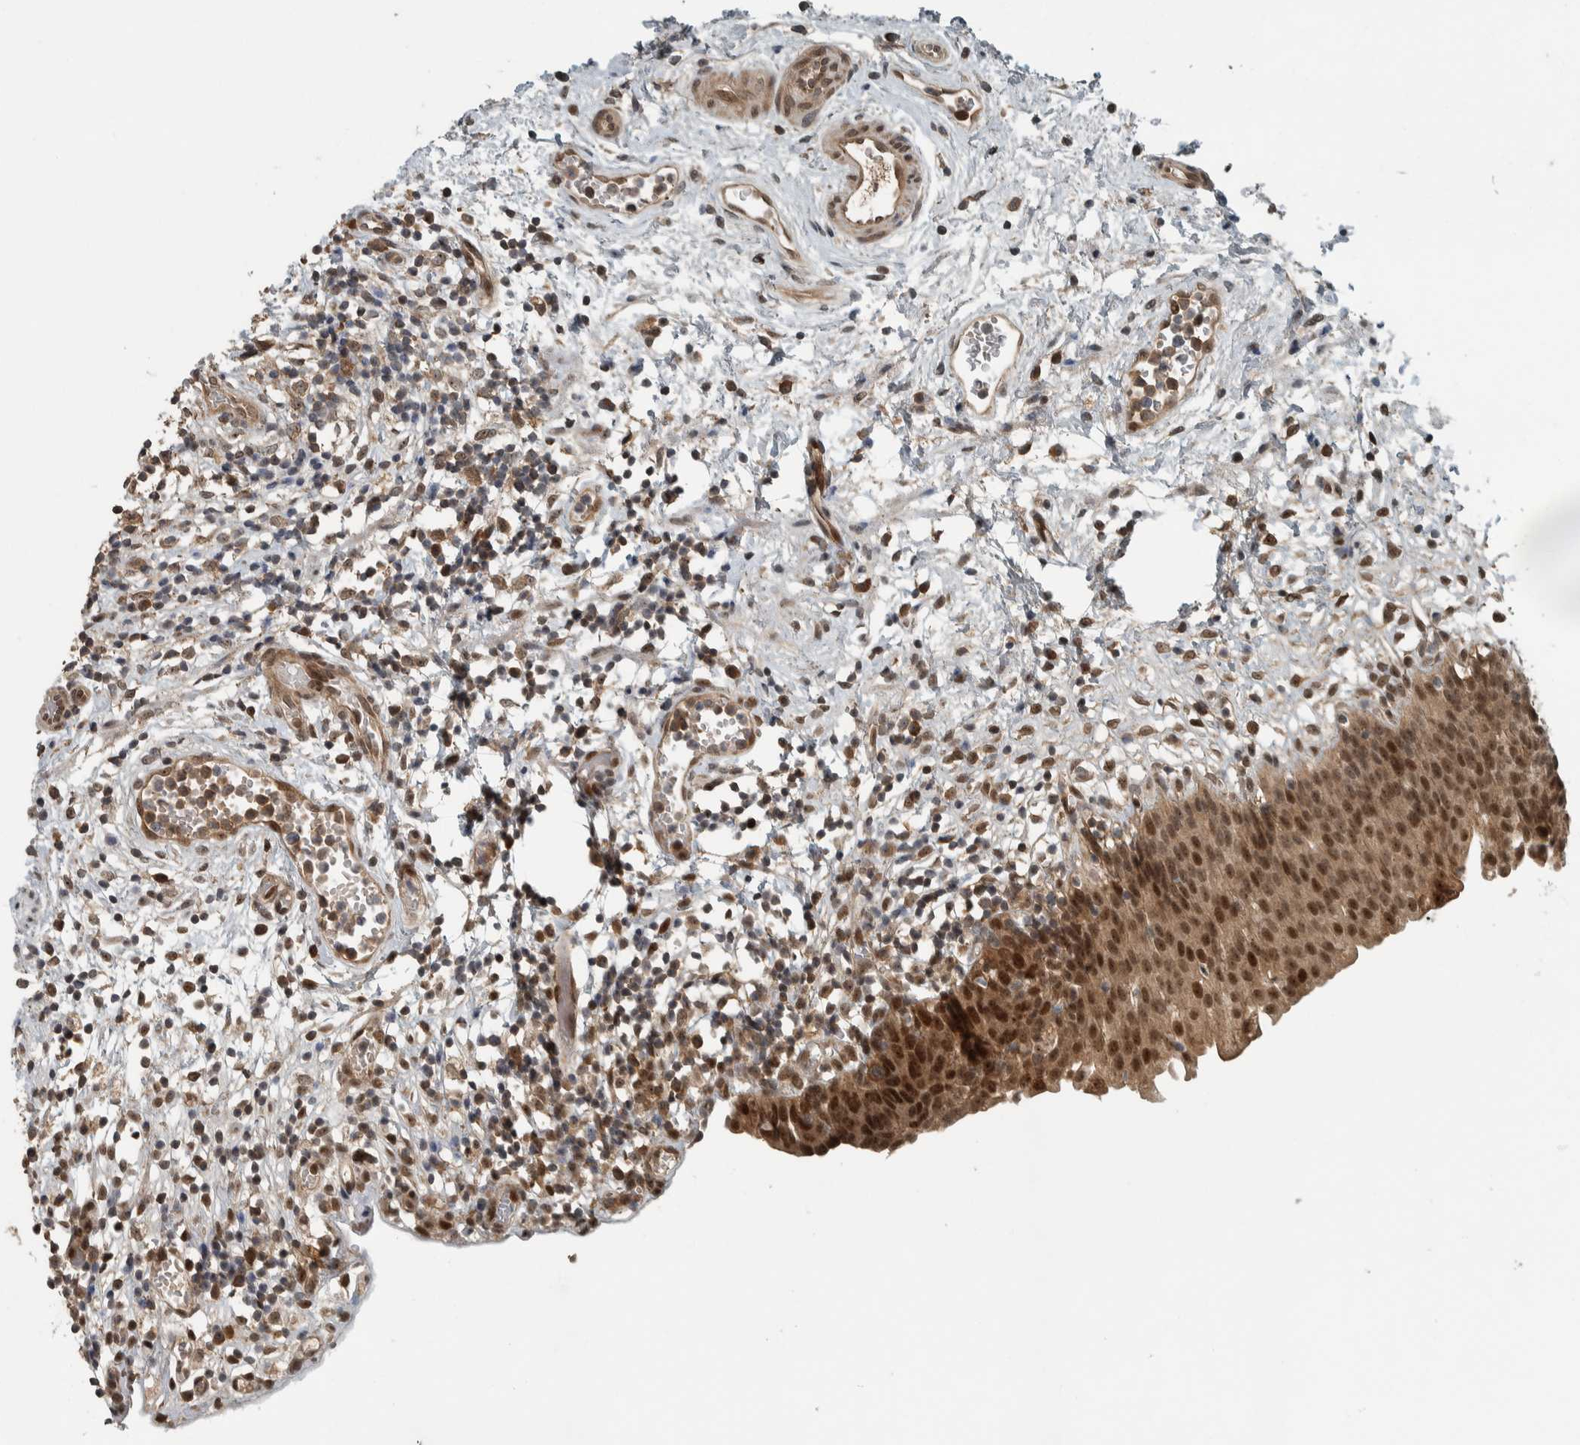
{"staining": {"intensity": "moderate", "quantity": ">75%", "location": "cytoplasmic/membranous,nuclear"}, "tissue": "urinary bladder", "cell_type": "Urothelial cells", "image_type": "normal", "snomed": [{"axis": "morphology", "description": "Normal tissue, NOS"}, {"axis": "topography", "description": "Urinary bladder"}], "caption": "Immunohistochemistry (IHC) of benign human urinary bladder displays medium levels of moderate cytoplasmic/membranous,nuclear expression in about >75% of urothelial cells.", "gene": "XPO5", "patient": {"sex": "male", "age": 37}}